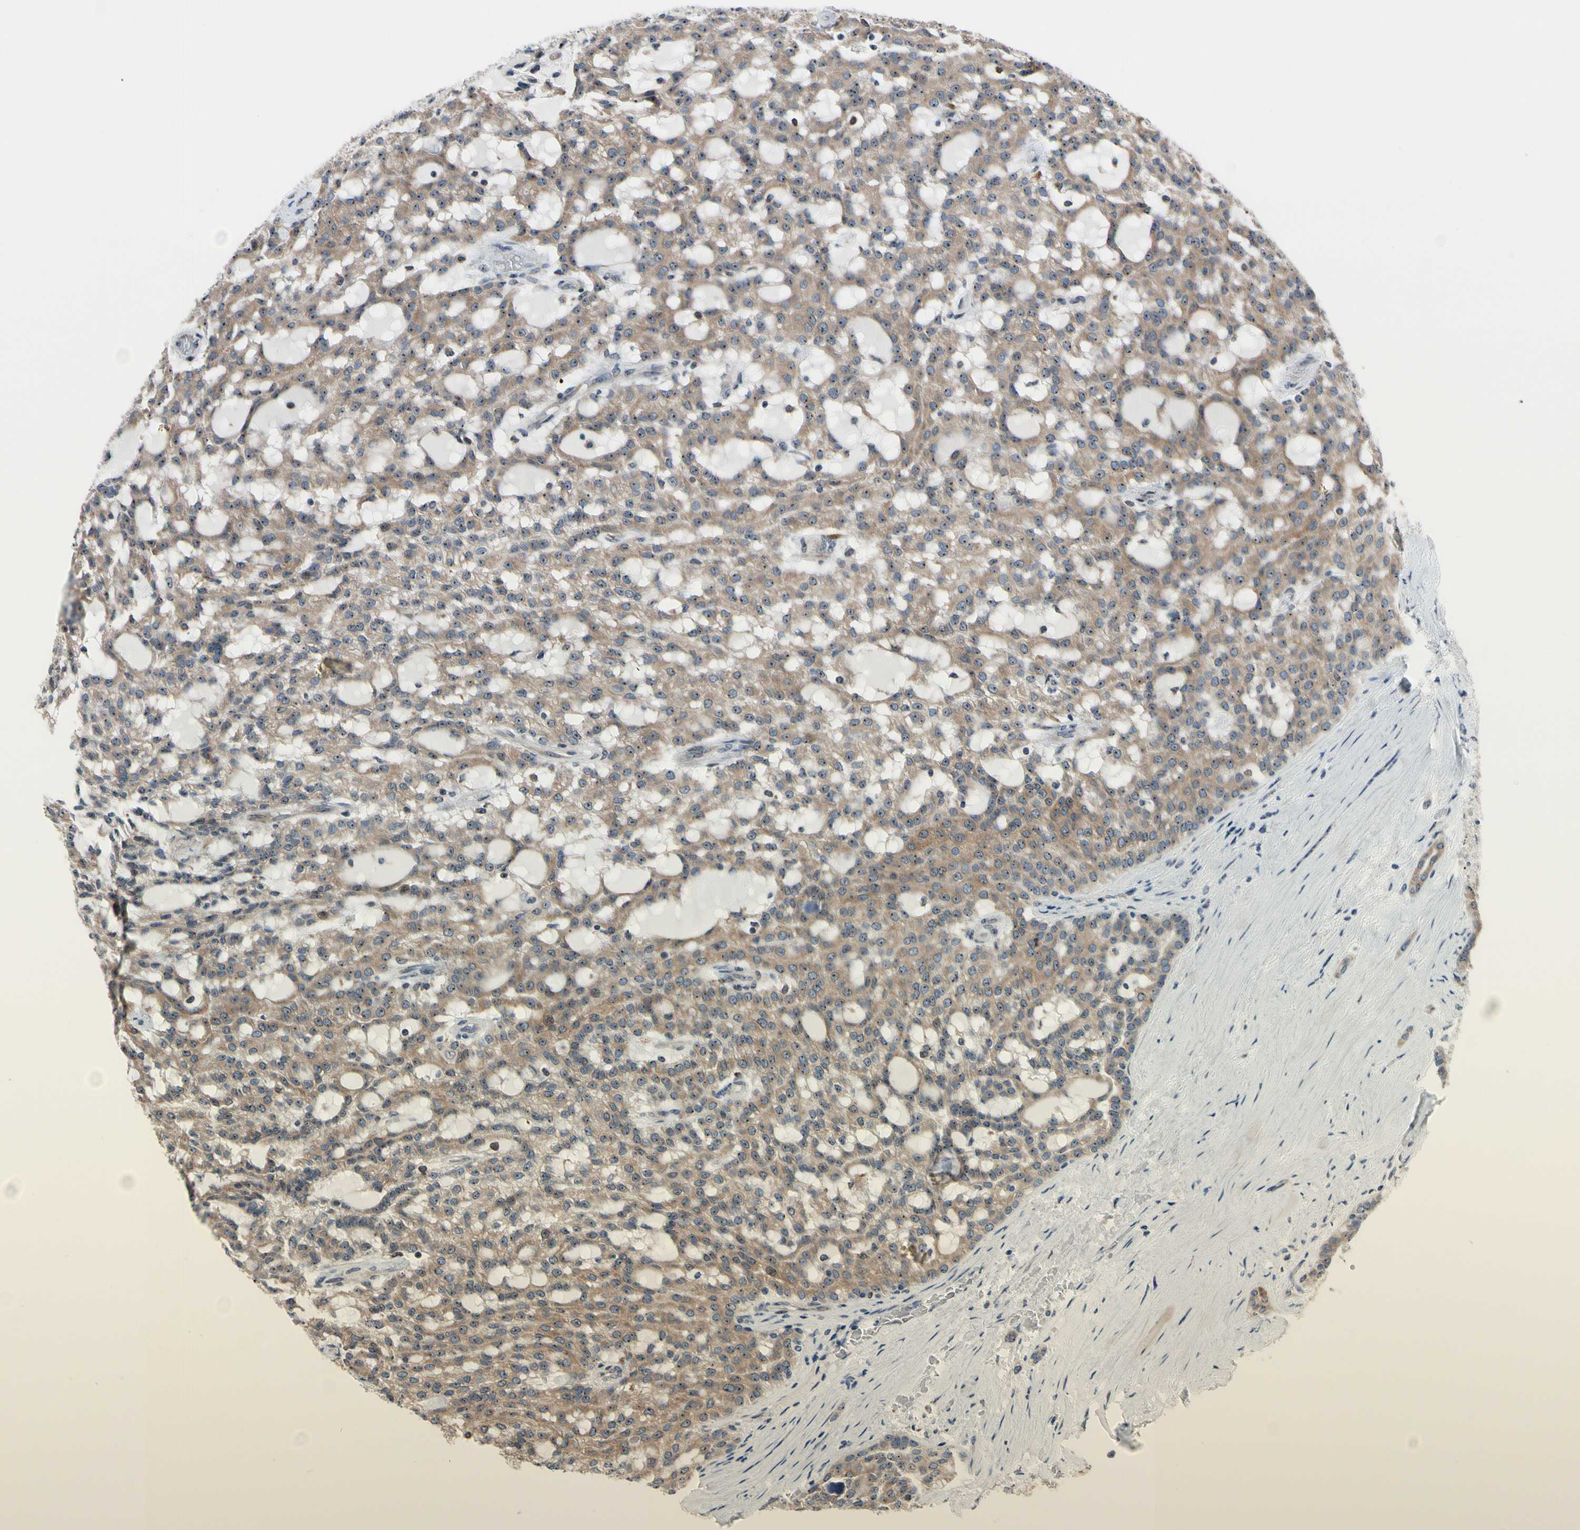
{"staining": {"intensity": "moderate", "quantity": ">75%", "location": "cytoplasmic/membranous"}, "tissue": "renal cancer", "cell_type": "Tumor cells", "image_type": "cancer", "snomed": [{"axis": "morphology", "description": "Adenocarcinoma, NOS"}, {"axis": "topography", "description": "Kidney"}], "caption": "This histopathology image shows IHC staining of renal cancer (adenocarcinoma), with medium moderate cytoplasmic/membranous expression in approximately >75% of tumor cells.", "gene": "TMED7", "patient": {"sex": "male", "age": 63}}